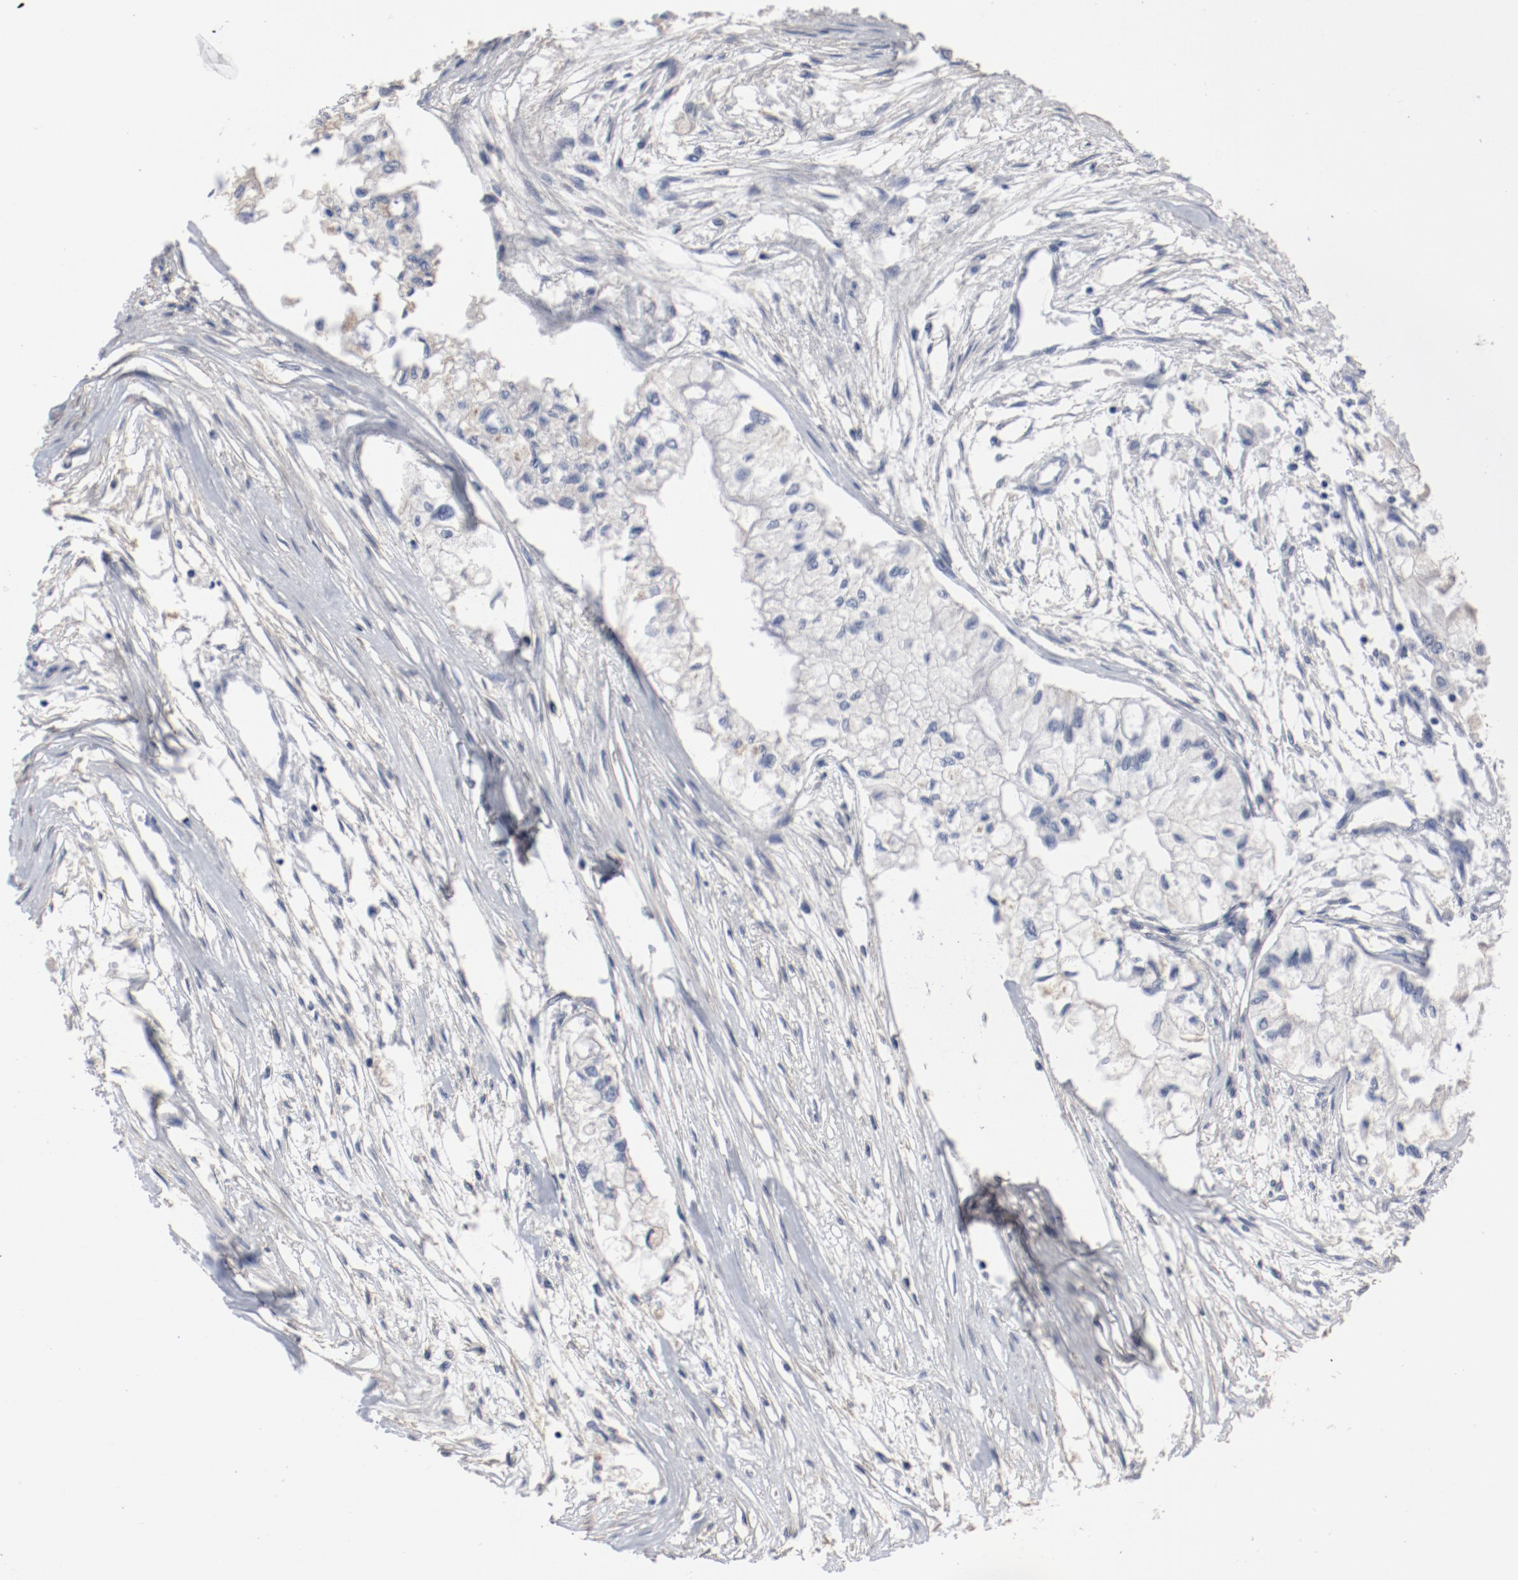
{"staining": {"intensity": "negative", "quantity": "none", "location": "none"}, "tissue": "pancreatic cancer", "cell_type": "Tumor cells", "image_type": "cancer", "snomed": [{"axis": "morphology", "description": "Adenocarcinoma, NOS"}, {"axis": "topography", "description": "Pancreas"}], "caption": "A micrograph of human pancreatic adenocarcinoma is negative for staining in tumor cells.", "gene": "ANKLE2", "patient": {"sex": "male", "age": 79}}